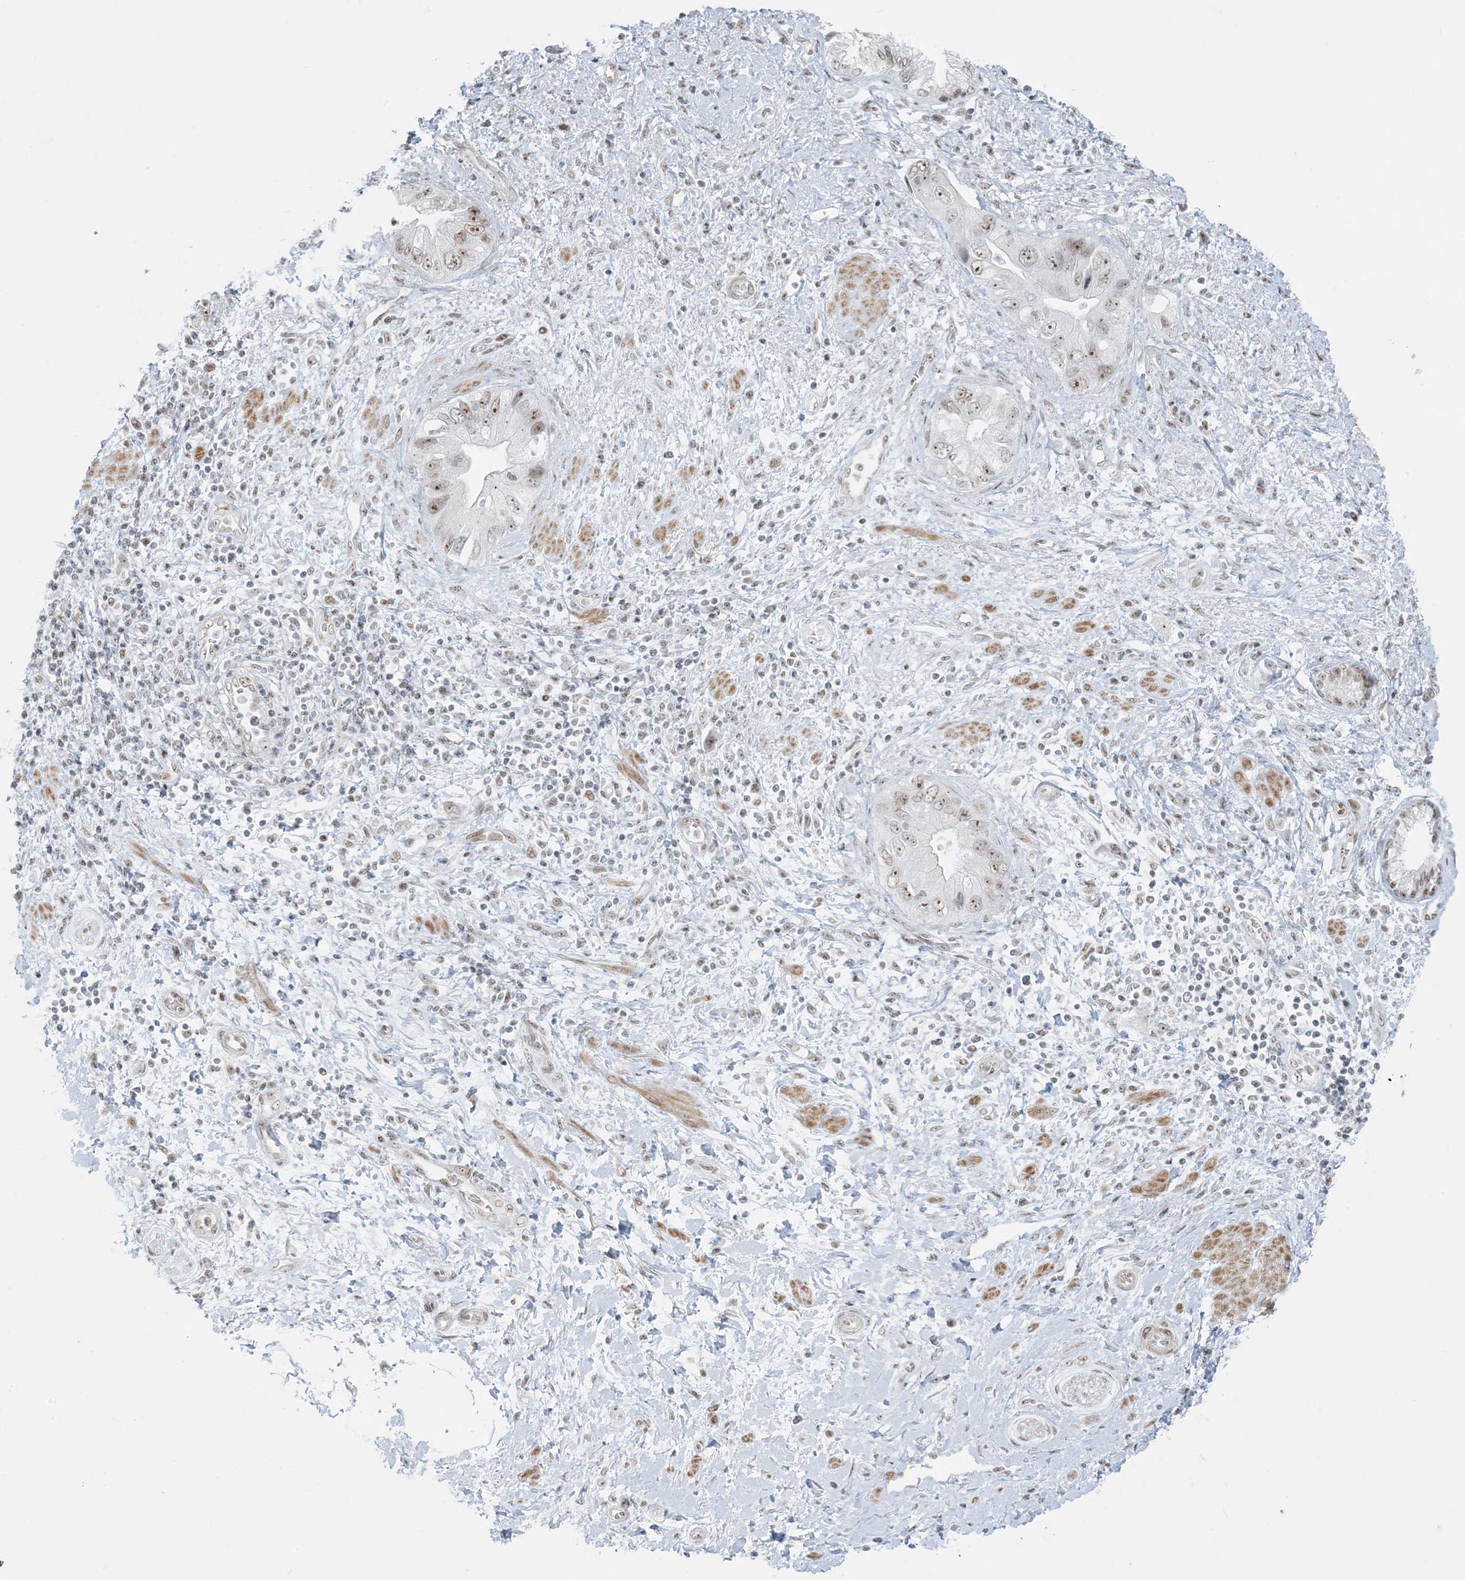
{"staining": {"intensity": "weak", "quantity": ">75%", "location": "nuclear"}, "tissue": "pancreatic cancer", "cell_type": "Tumor cells", "image_type": "cancer", "snomed": [{"axis": "morphology", "description": "Adenocarcinoma, NOS"}, {"axis": "topography", "description": "Pancreas"}], "caption": "This photomicrograph exhibits immunohistochemistry staining of pancreatic cancer, with low weak nuclear staining in approximately >75% of tumor cells.", "gene": "ZNF787", "patient": {"sex": "female", "age": 73}}